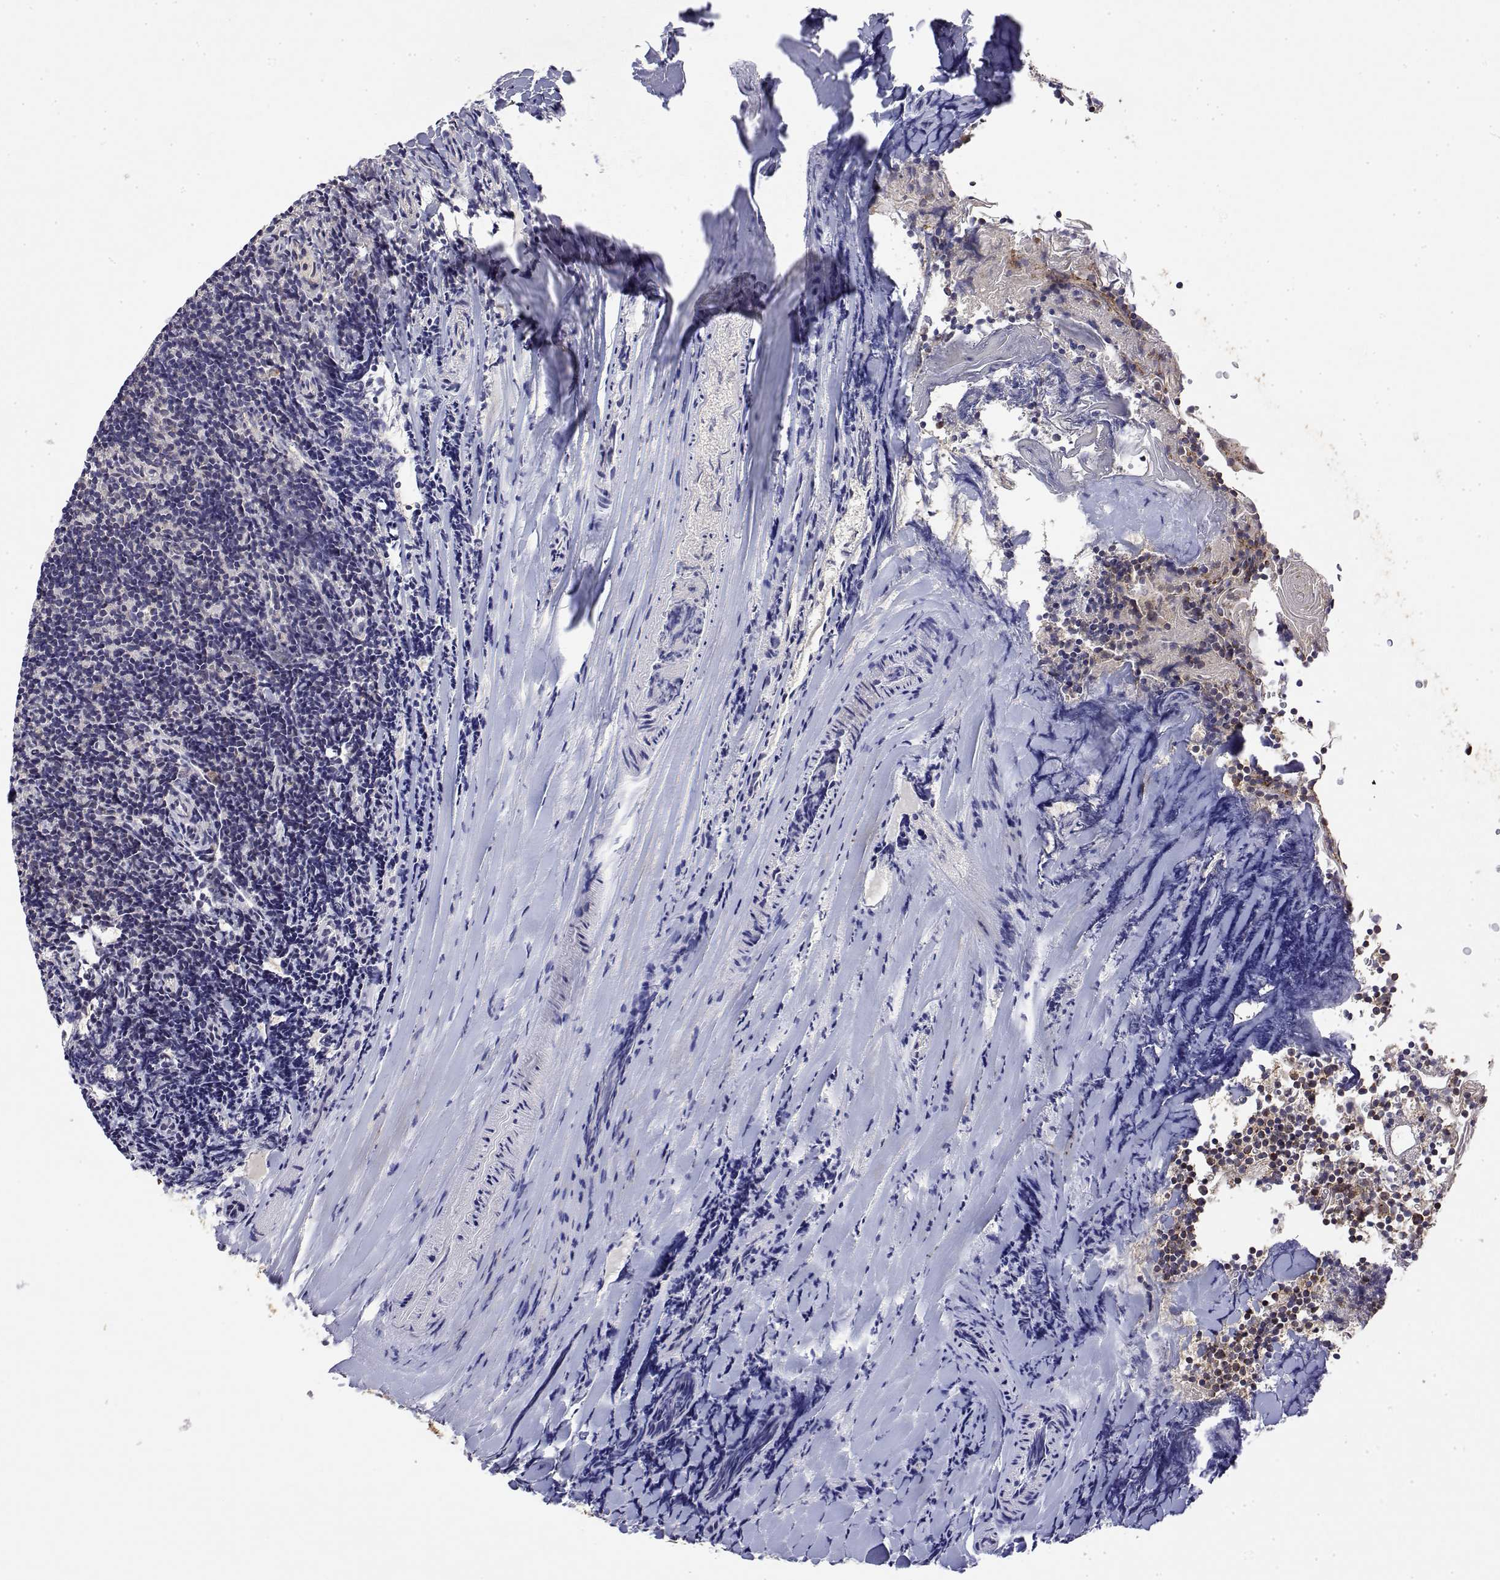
{"staining": {"intensity": "moderate", "quantity": "25%-75%", "location": "cytoplasmic/membranous"}, "tissue": "tonsil", "cell_type": "Germinal center cells", "image_type": "normal", "snomed": [{"axis": "morphology", "description": "Normal tissue, NOS"}, {"axis": "topography", "description": "Tonsil"}], "caption": "A brown stain shows moderate cytoplasmic/membranous positivity of a protein in germinal center cells of unremarkable tonsil. (DAB = brown stain, brightfield microscopy at high magnification).", "gene": "GADD45GIP1", "patient": {"sex": "female", "age": 10}}